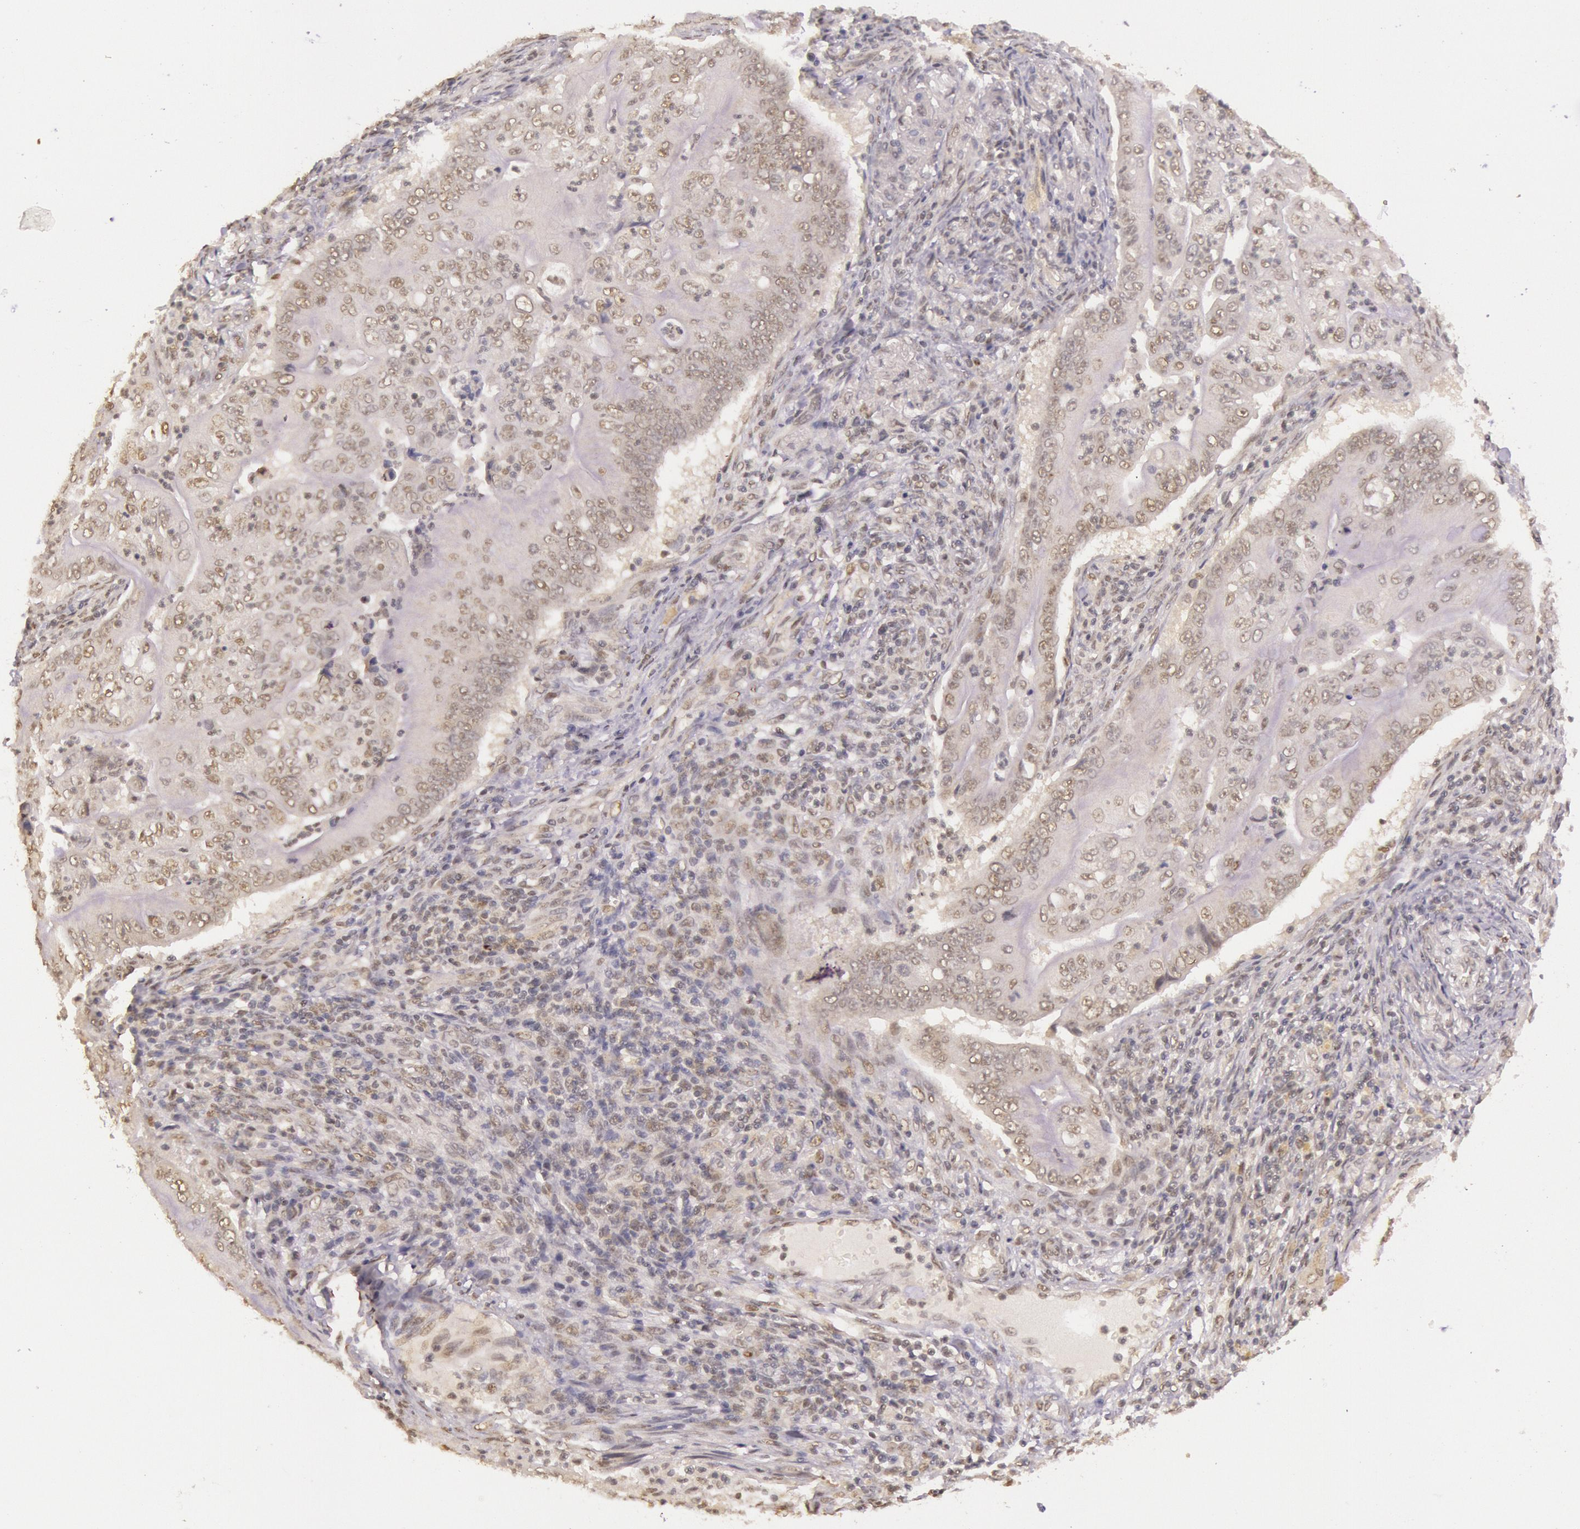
{"staining": {"intensity": "weak", "quantity": "25%-75%", "location": "cytoplasmic/membranous,nuclear"}, "tissue": "pancreatic cancer", "cell_type": "Tumor cells", "image_type": "cancer", "snomed": [{"axis": "morphology", "description": "Adenocarcinoma, NOS"}, {"axis": "topography", "description": "Pancreas"}], "caption": "Immunohistochemical staining of pancreatic cancer reveals weak cytoplasmic/membranous and nuclear protein expression in about 25%-75% of tumor cells.", "gene": "RTL10", "patient": {"sex": "male", "age": 62}}